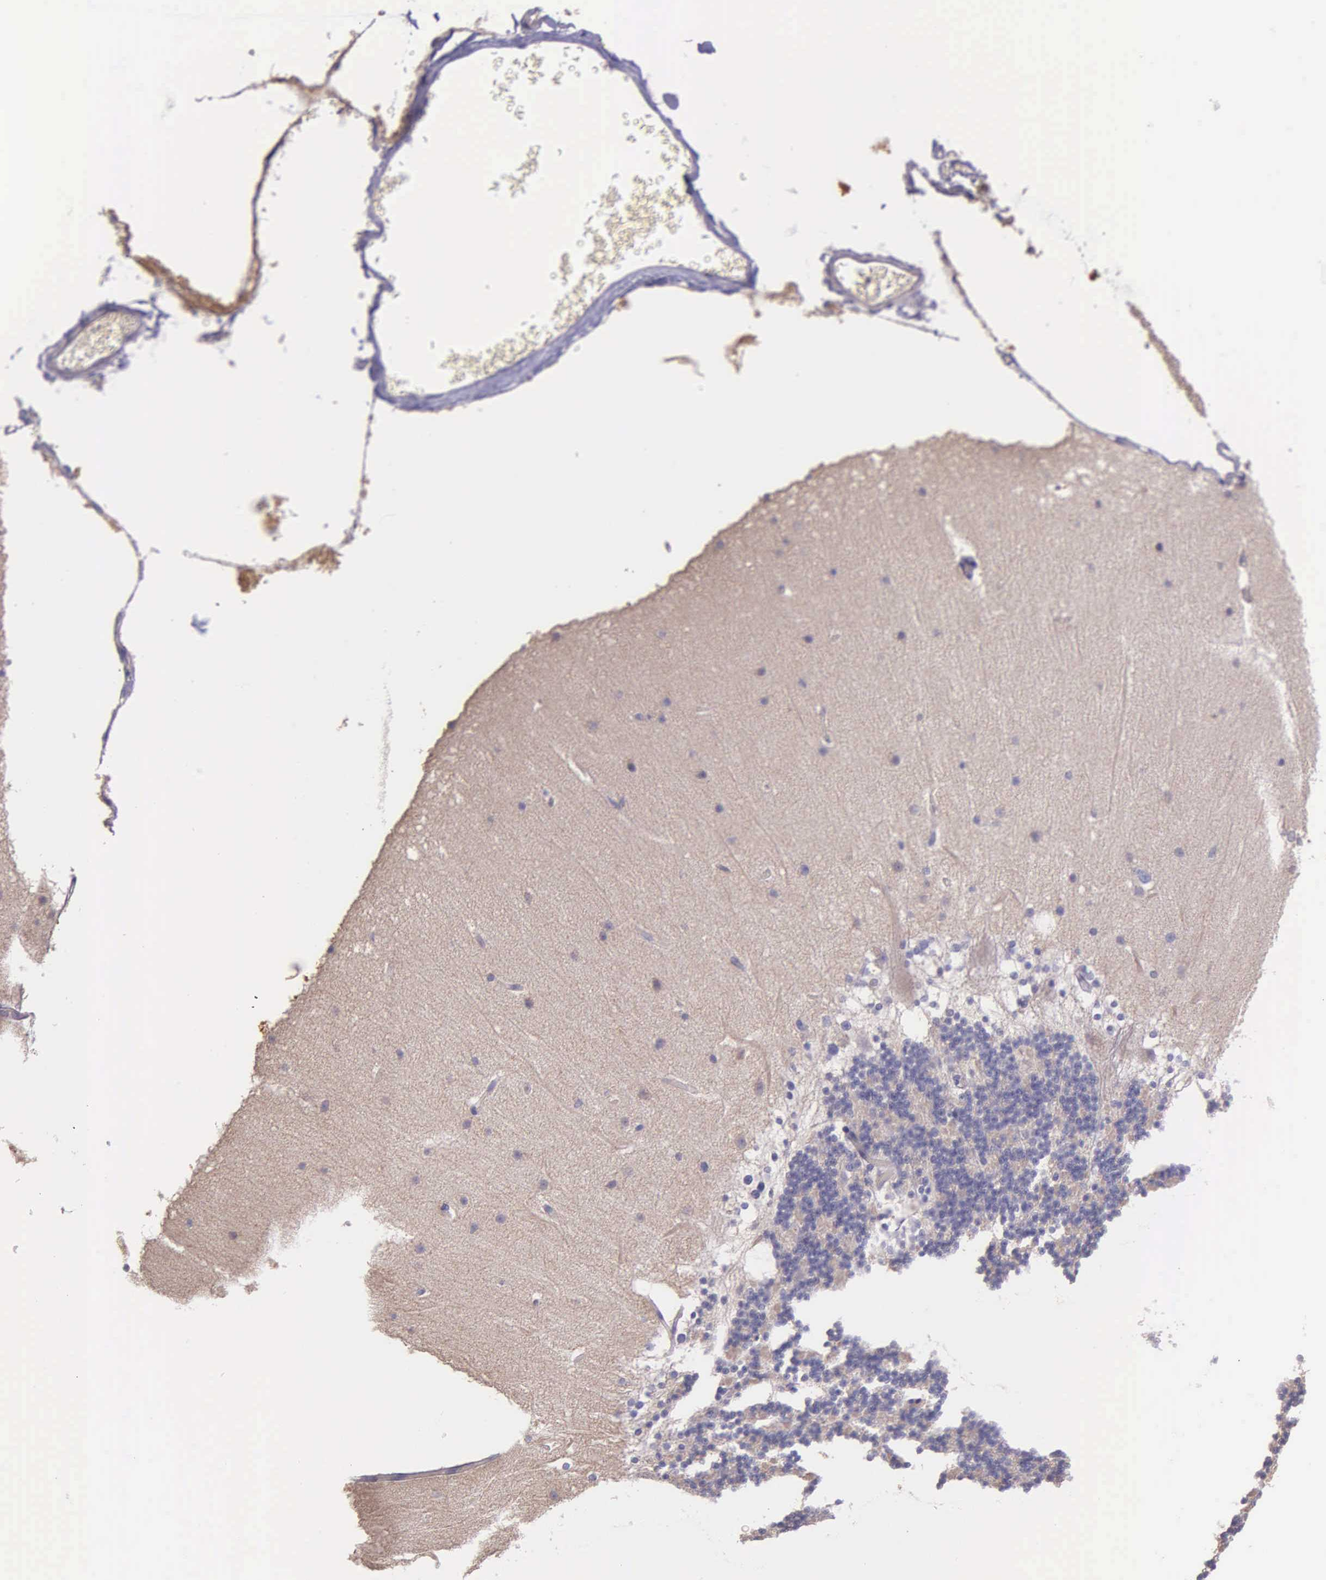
{"staining": {"intensity": "negative", "quantity": "none", "location": "none"}, "tissue": "cerebellum", "cell_type": "Cells in granular layer", "image_type": "normal", "snomed": [{"axis": "morphology", "description": "Normal tissue, NOS"}, {"axis": "topography", "description": "Cerebellum"}], "caption": "IHC histopathology image of unremarkable cerebellum: human cerebellum stained with DAB exhibits no significant protein positivity in cells in granular layer. The staining was performed using DAB (3,3'-diaminobenzidine) to visualize the protein expression in brown, while the nuclei were stained in blue with hematoxylin (Magnification: 20x).", "gene": "THSD7A", "patient": {"sex": "female", "age": 19}}